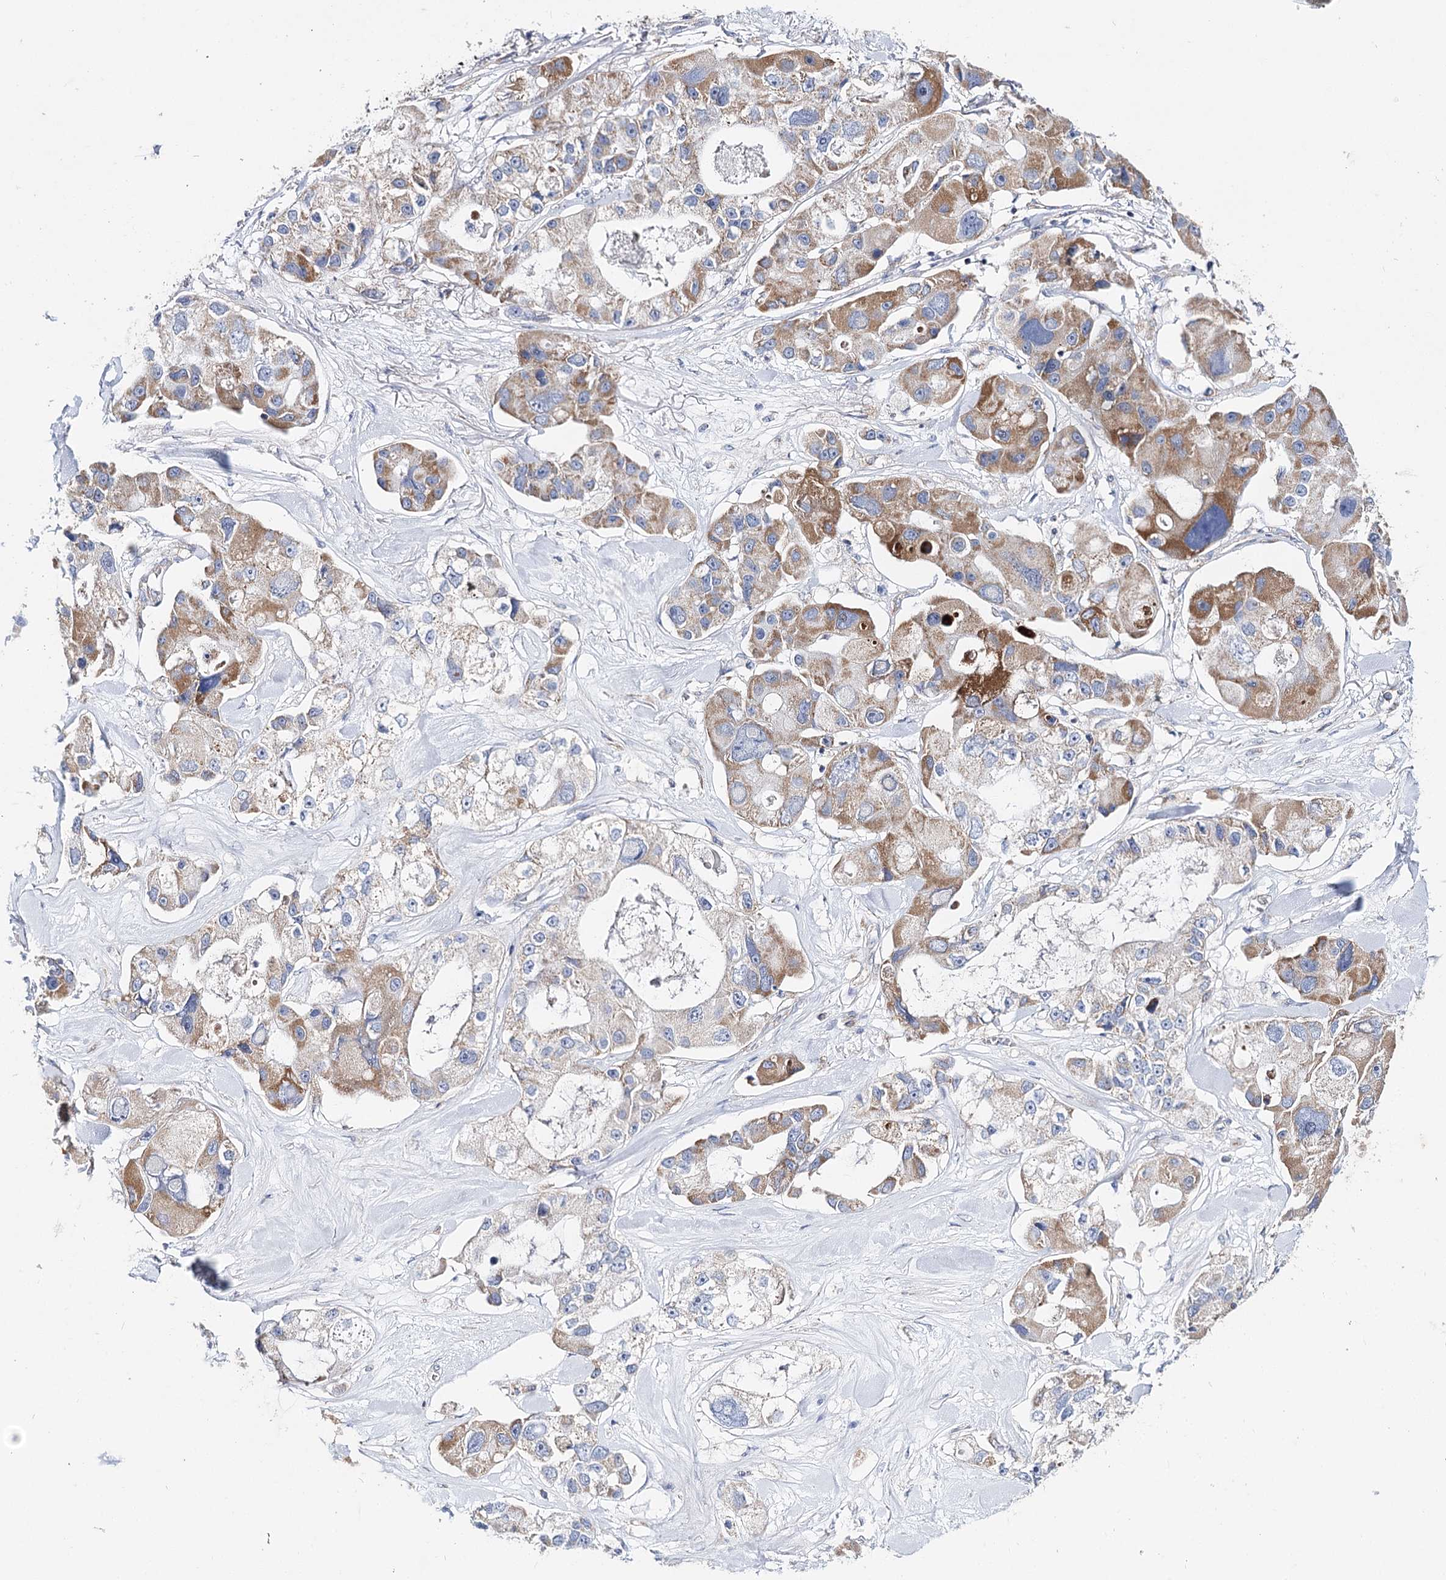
{"staining": {"intensity": "moderate", "quantity": ">75%", "location": "cytoplasmic/membranous"}, "tissue": "lung cancer", "cell_type": "Tumor cells", "image_type": "cancer", "snomed": [{"axis": "morphology", "description": "Adenocarcinoma, NOS"}, {"axis": "topography", "description": "Lung"}], "caption": "IHC photomicrograph of adenocarcinoma (lung) stained for a protein (brown), which shows medium levels of moderate cytoplasmic/membranous expression in about >75% of tumor cells.", "gene": "MCCC2", "patient": {"sex": "female", "age": 54}}